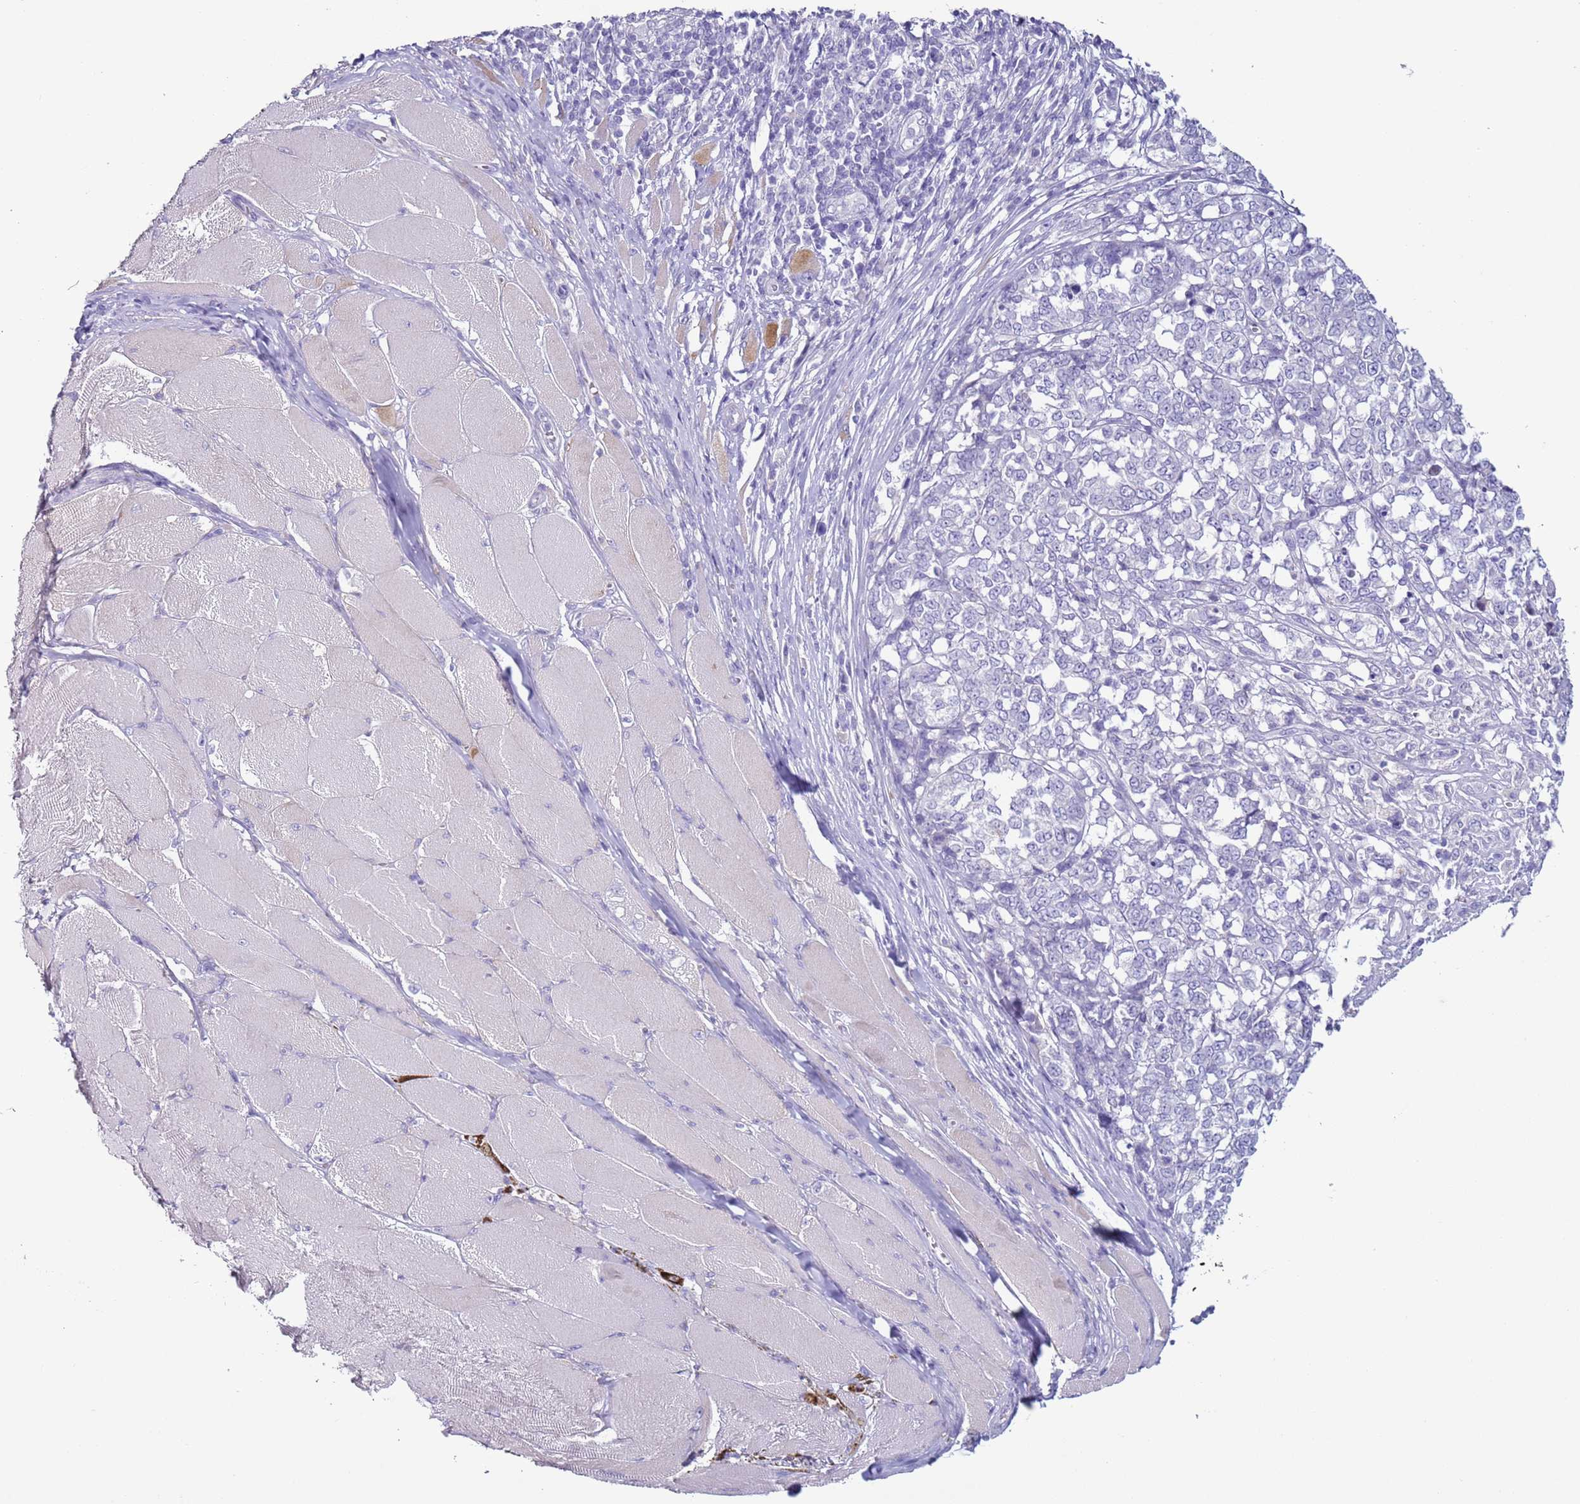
{"staining": {"intensity": "negative", "quantity": "none", "location": "none"}, "tissue": "melanoma", "cell_type": "Tumor cells", "image_type": "cancer", "snomed": [{"axis": "morphology", "description": "Malignant melanoma, NOS"}, {"axis": "topography", "description": "Skin"}], "caption": "Melanoma was stained to show a protein in brown. There is no significant positivity in tumor cells.", "gene": "NPAP1", "patient": {"sex": "female", "age": 72}}